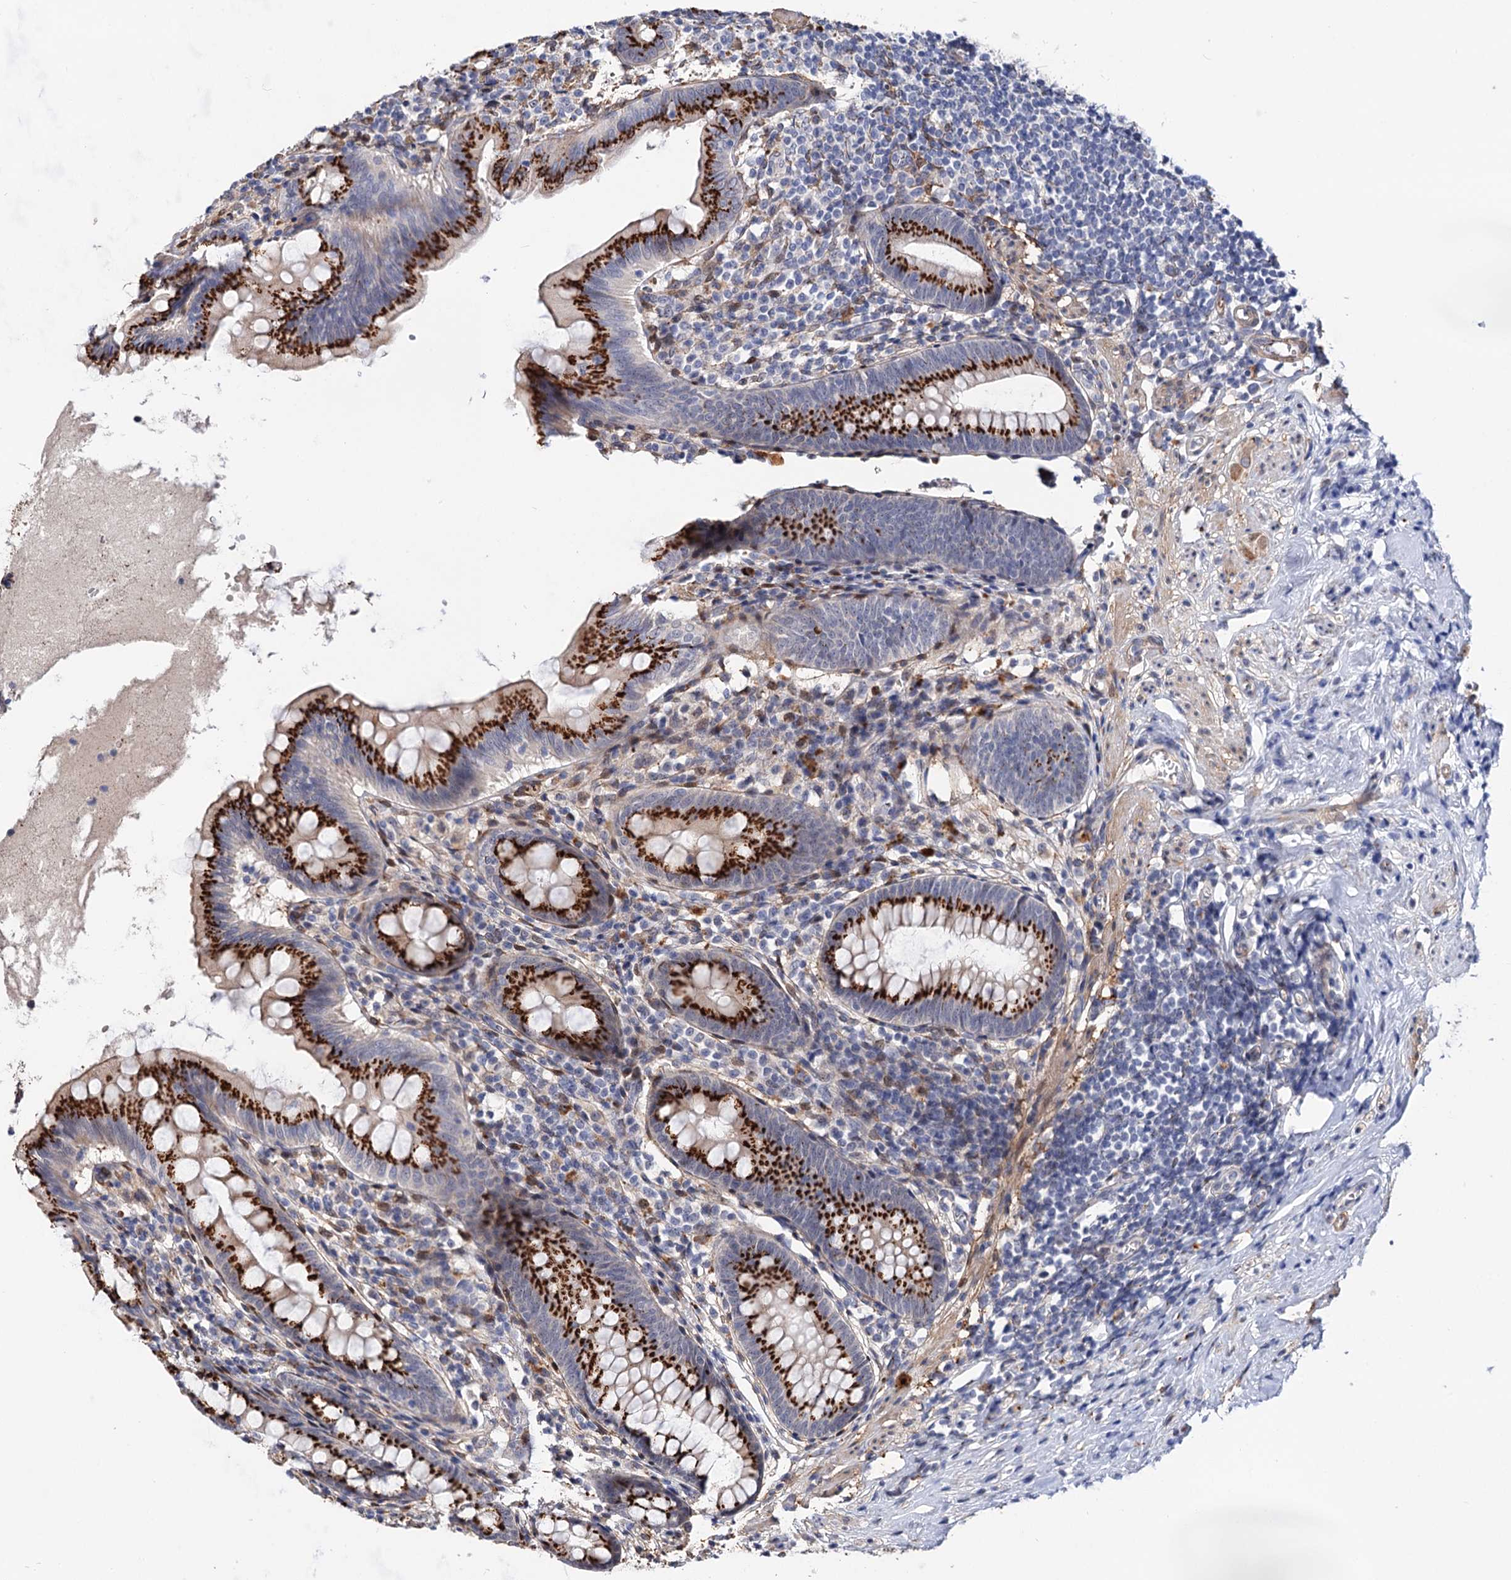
{"staining": {"intensity": "strong", "quantity": ">75%", "location": "cytoplasmic/membranous"}, "tissue": "appendix", "cell_type": "Glandular cells", "image_type": "normal", "snomed": [{"axis": "morphology", "description": "Normal tissue, NOS"}, {"axis": "topography", "description": "Appendix"}], "caption": "This is a histology image of immunohistochemistry (IHC) staining of normal appendix, which shows strong staining in the cytoplasmic/membranous of glandular cells.", "gene": "C11orf96", "patient": {"sex": "female", "age": 51}}